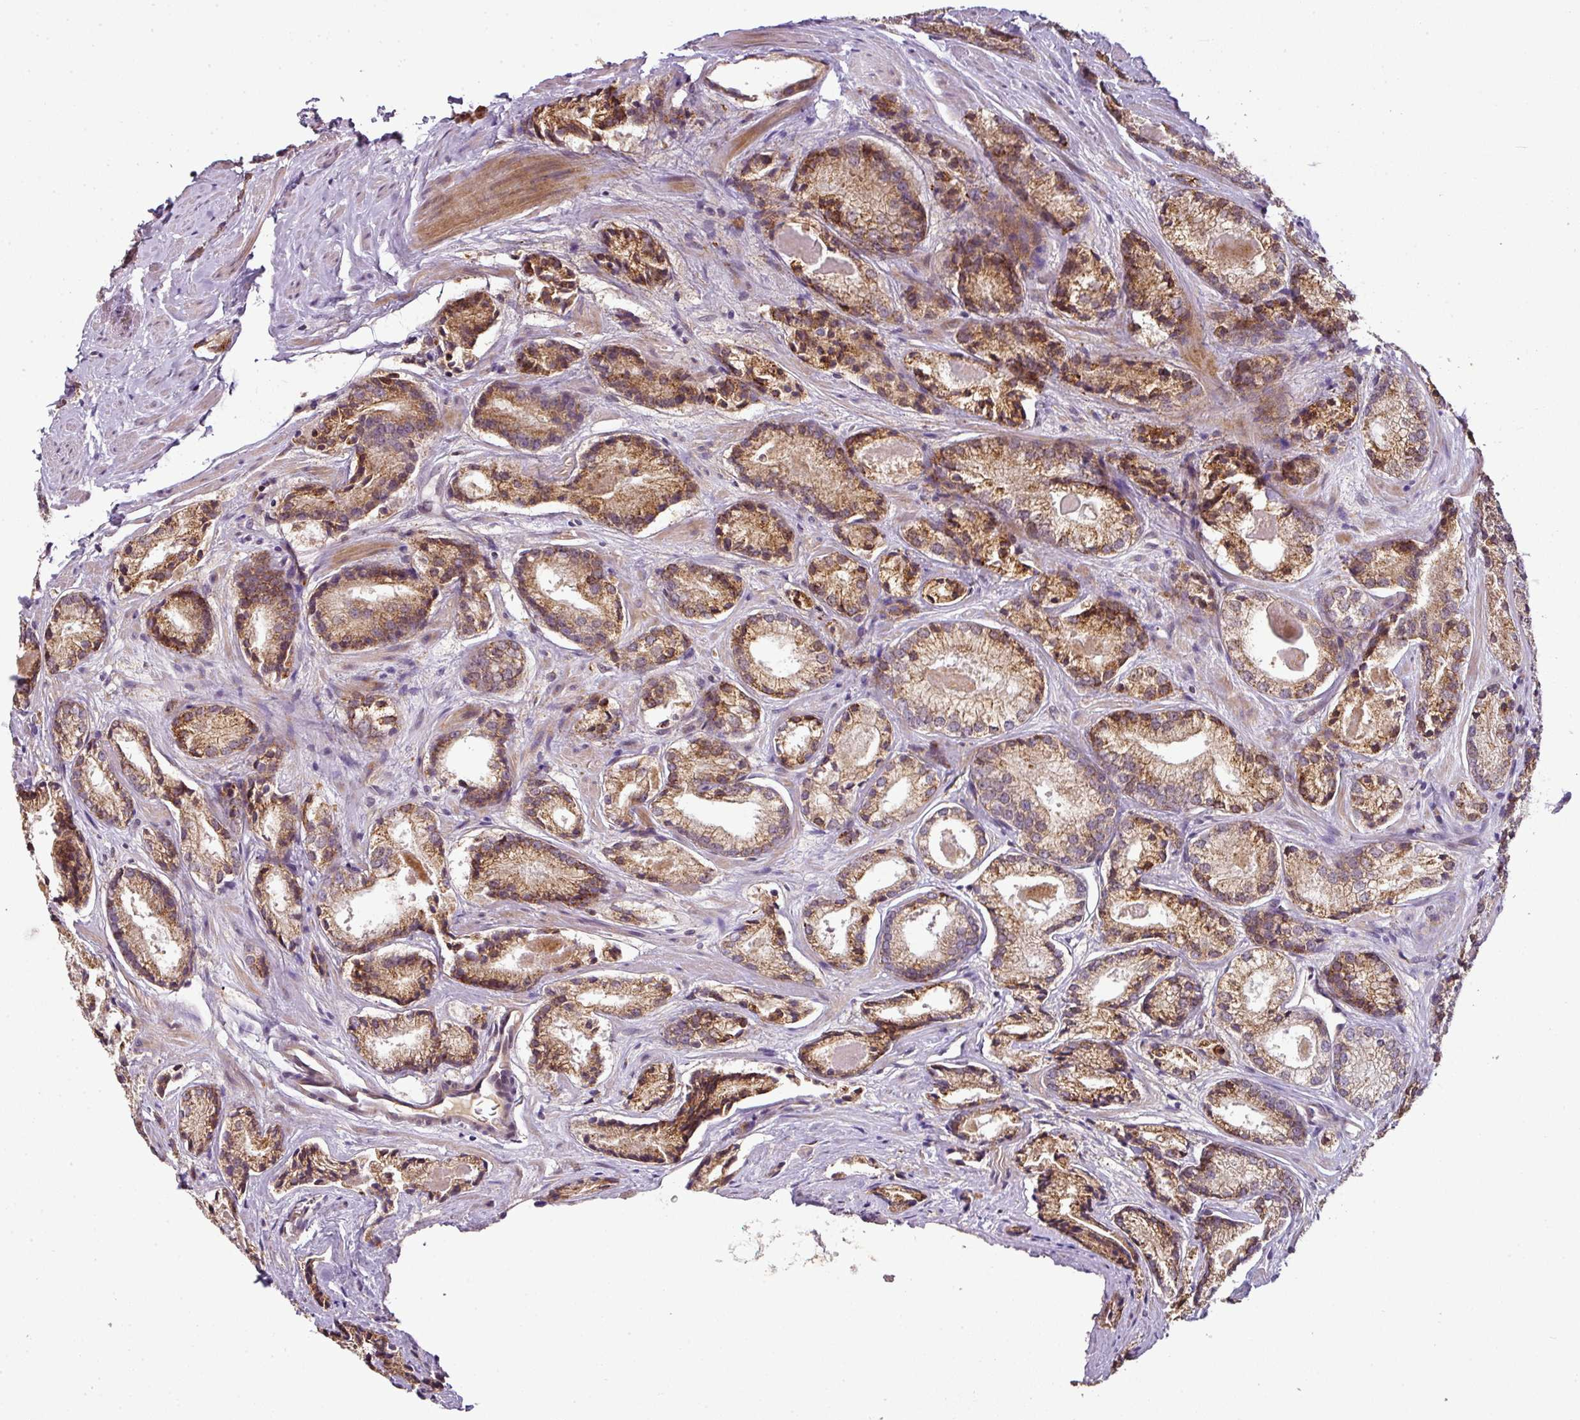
{"staining": {"intensity": "moderate", "quantity": ">75%", "location": "cytoplasmic/membranous"}, "tissue": "prostate cancer", "cell_type": "Tumor cells", "image_type": "cancer", "snomed": [{"axis": "morphology", "description": "Adenocarcinoma, Low grade"}, {"axis": "topography", "description": "Prostate"}], "caption": "Immunohistochemistry (IHC) micrograph of prostate low-grade adenocarcinoma stained for a protein (brown), which exhibits medium levels of moderate cytoplasmic/membranous expression in approximately >75% of tumor cells.", "gene": "SPCS3", "patient": {"sex": "male", "age": 68}}